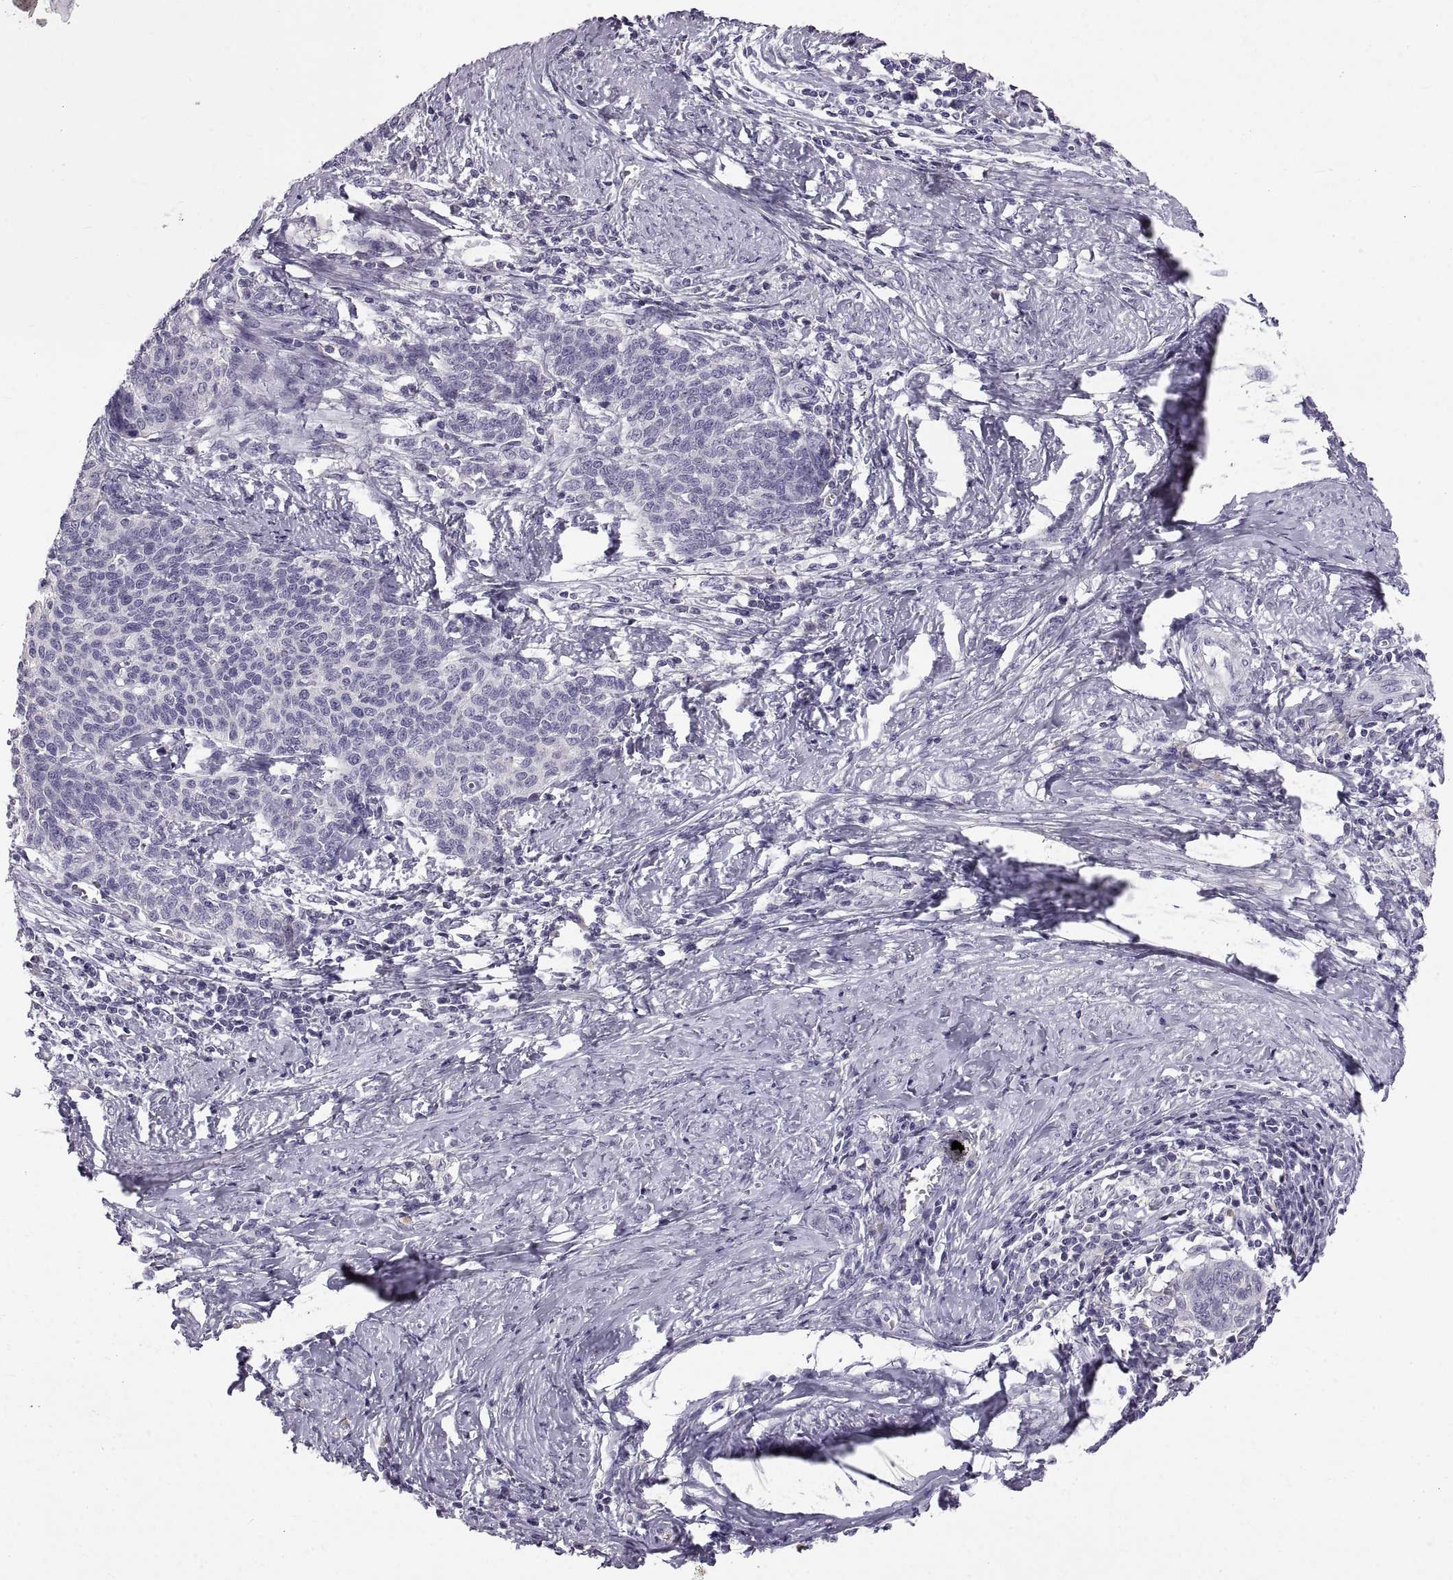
{"staining": {"intensity": "negative", "quantity": "none", "location": "none"}, "tissue": "cervical cancer", "cell_type": "Tumor cells", "image_type": "cancer", "snomed": [{"axis": "morphology", "description": "Squamous cell carcinoma, NOS"}, {"axis": "topography", "description": "Cervix"}], "caption": "Immunohistochemistry photomicrograph of human squamous cell carcinoma (cervical) stained for a protein (brown), which reveals no staining in tumor cells.", "gene": "ADAM32", "patient": {"sex": "female", "age": 39}}